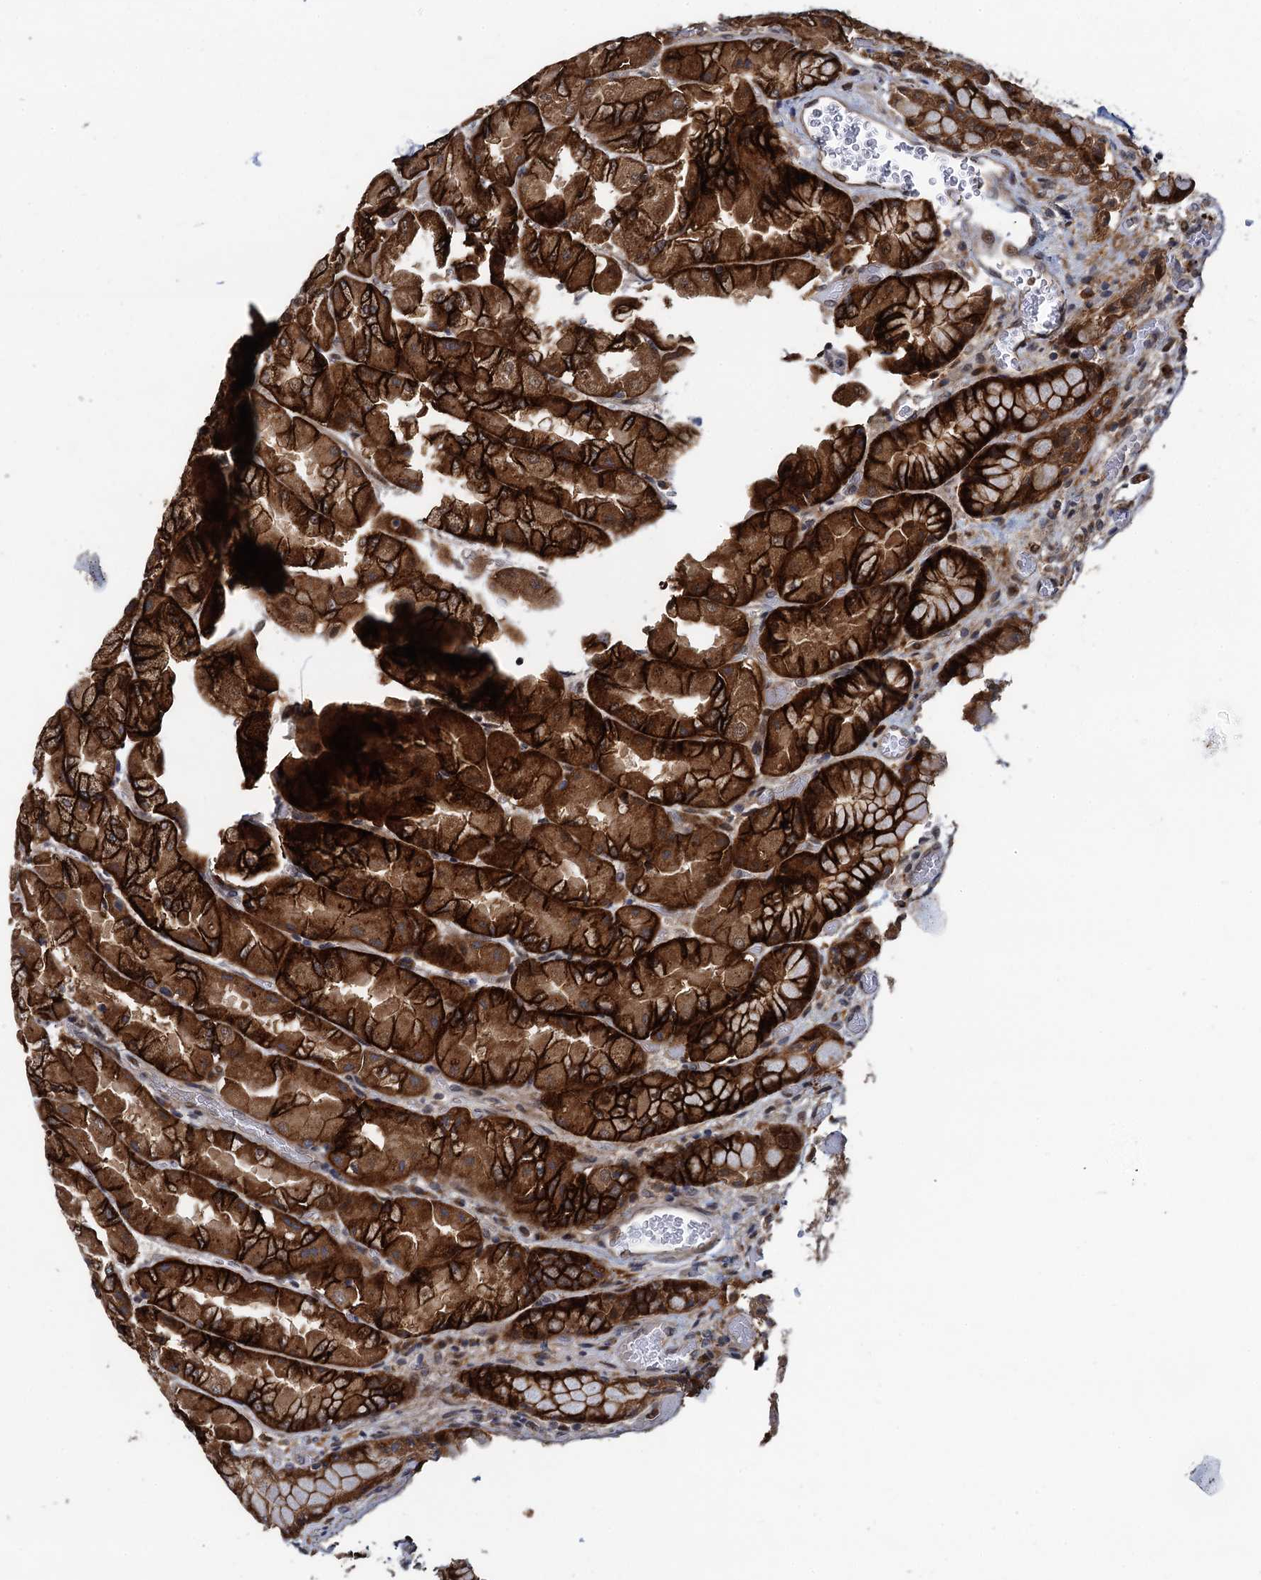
{"staining": {"intensity": "strong", "quantity": ">75%", "location": "cytoplasmic/membranous"}, "tissue": "stomach", "cell_type": "Glandular cells", "image_type": "normal", "snomed": [{"axis": "morphology", "description": "Normal tissue, NOS"}, {"axis": "topography", "description": "Stomach"}], "caption": "Strong cytoplasmic/membranous staining for a protein is appreciated in about >75% of glandular cells of benign stomach using immunohistochemistry.", "gene": "ATOSA", "patient": {"sex": "female", "age": 61}}